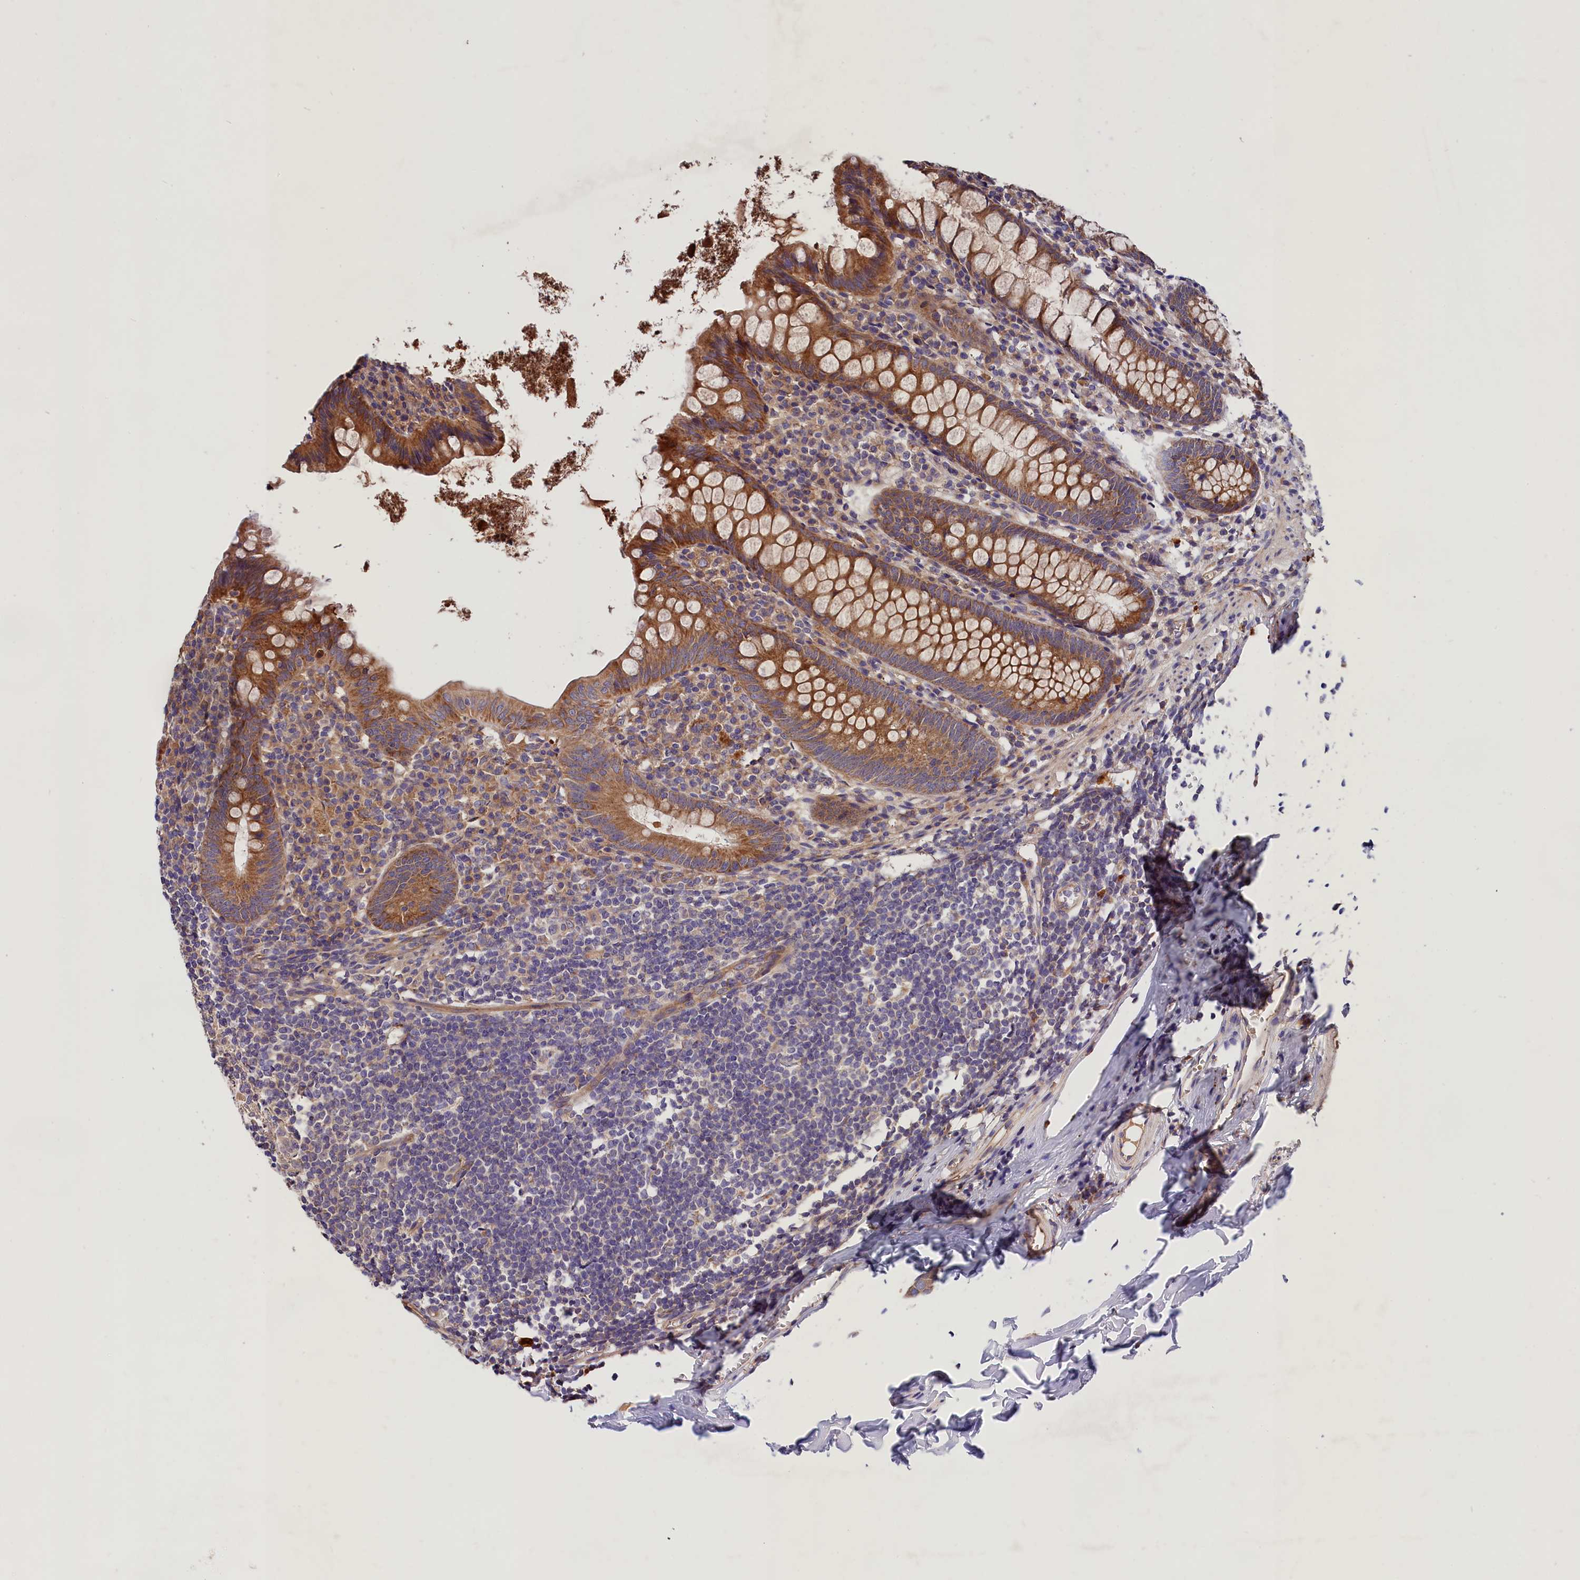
{"staining": {"intensity": "moderate", "quantity": ">75%", "location": "cytoplasmic/membranous"}, "tissue": "appendix", "cell_type": "Glandular cells", "image_type": "normal", "snomed": [{"axis": "morphology", "description": "Normal tissue, NOS"}, {"axis": "topography", "description": "Appendix"}], "caption": "This photomicrograph demonstrates unremarkable appendix stained with IHC to label a protein in brown. The cytoplasmic/membranous of glandular cells show moderate positivity for the protein. Nuclei are counter-stained blue.", "gene": "SPG11", "patient": {"sex": "female", "age": 51}}